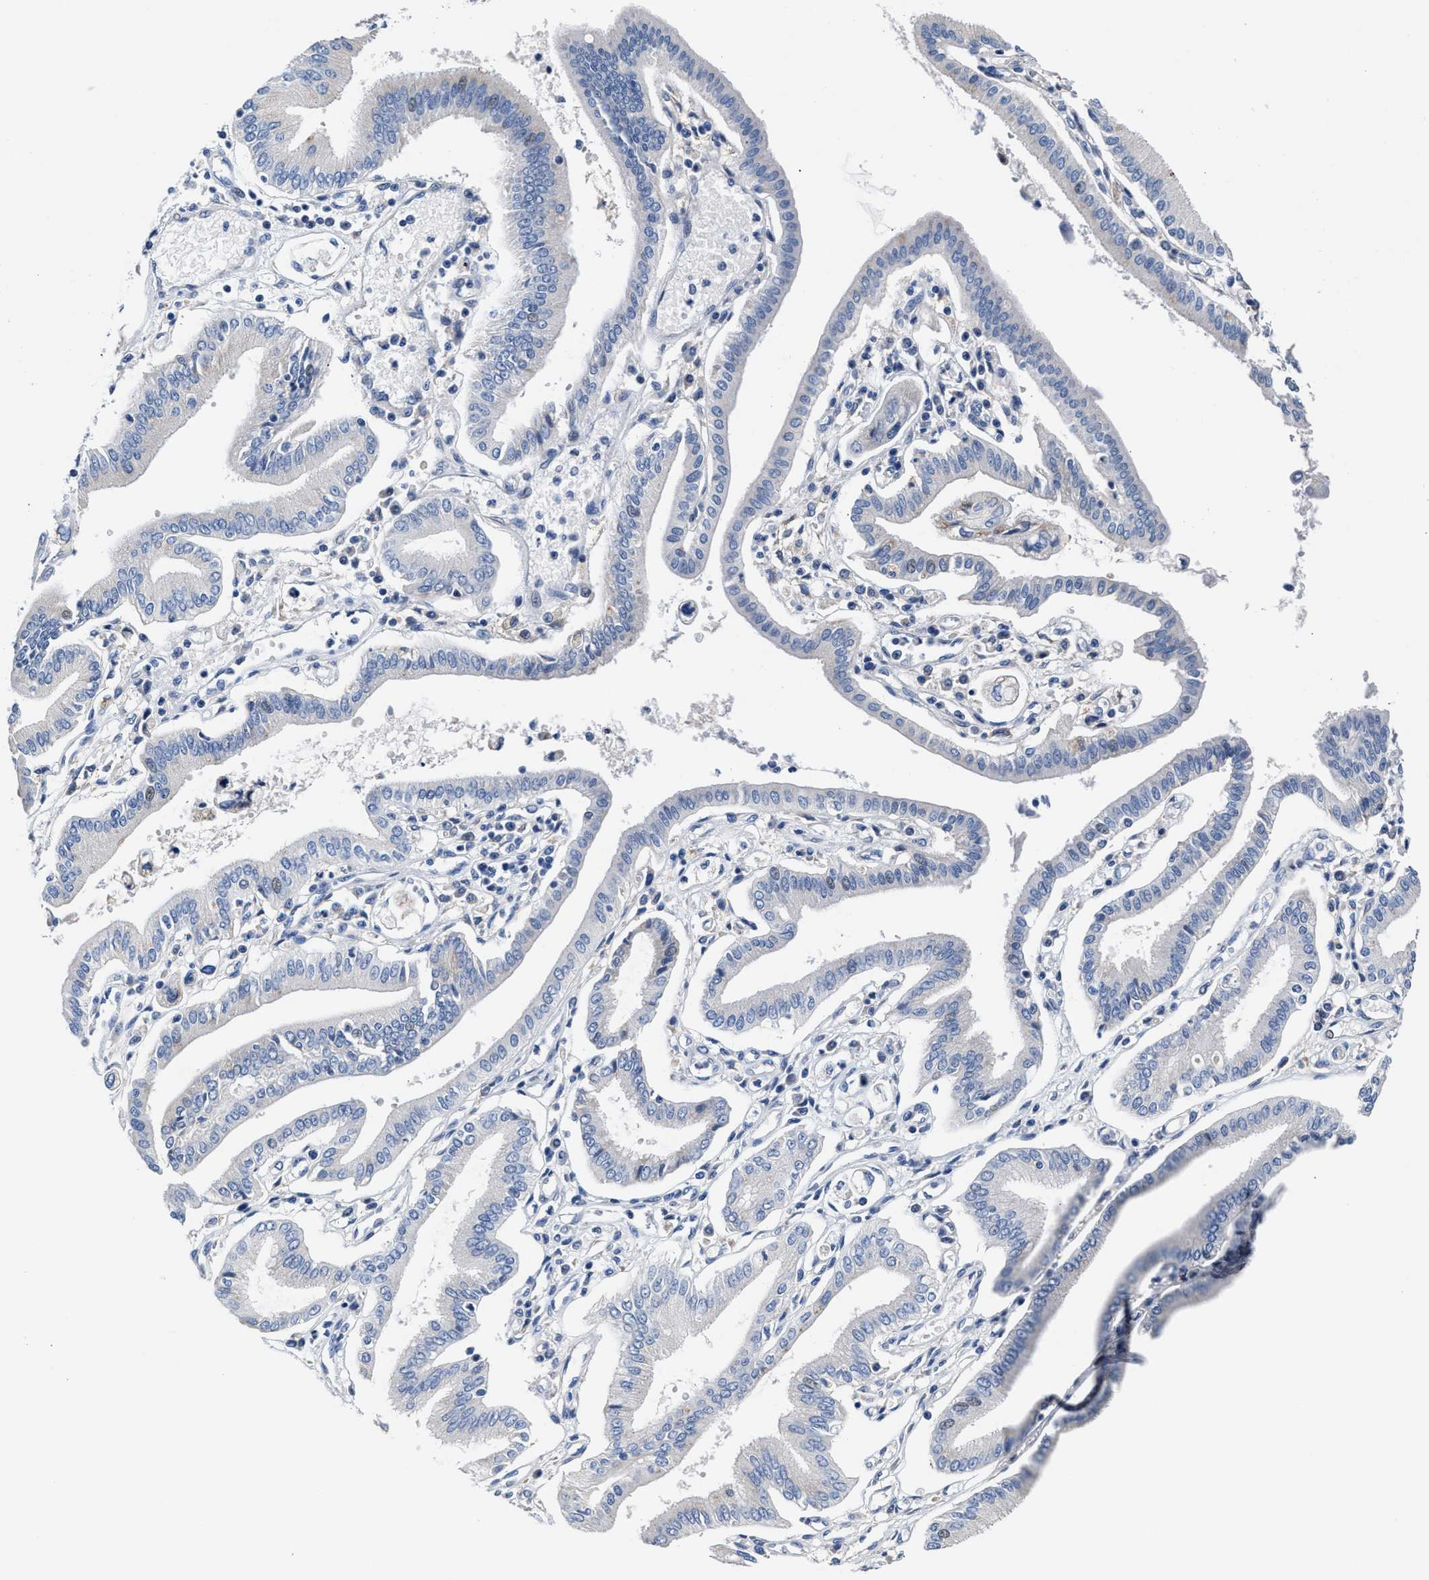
{"staining": {"intensity": "negative", "quantity": "none", "location": "none"}, "tissue": "pancreatic cancer", "cell_type": "Tumor cells", "image_type": "cancer", "snomed": [{"axis": "morphology", "description": "Adenocarcinoma, NOS"}, {"axis": "topography", "description": "Pancreas"}], "caption": "This micrograph is of pancreatic adenocarcinoma stained with immunohistochemistry (IHC) to label a protein in brown with the nuclei are counter-stained blue. There is no staining in tumor cells.", "gene": "GSTM1", "patient": {"sex": "male", "age": 56}}